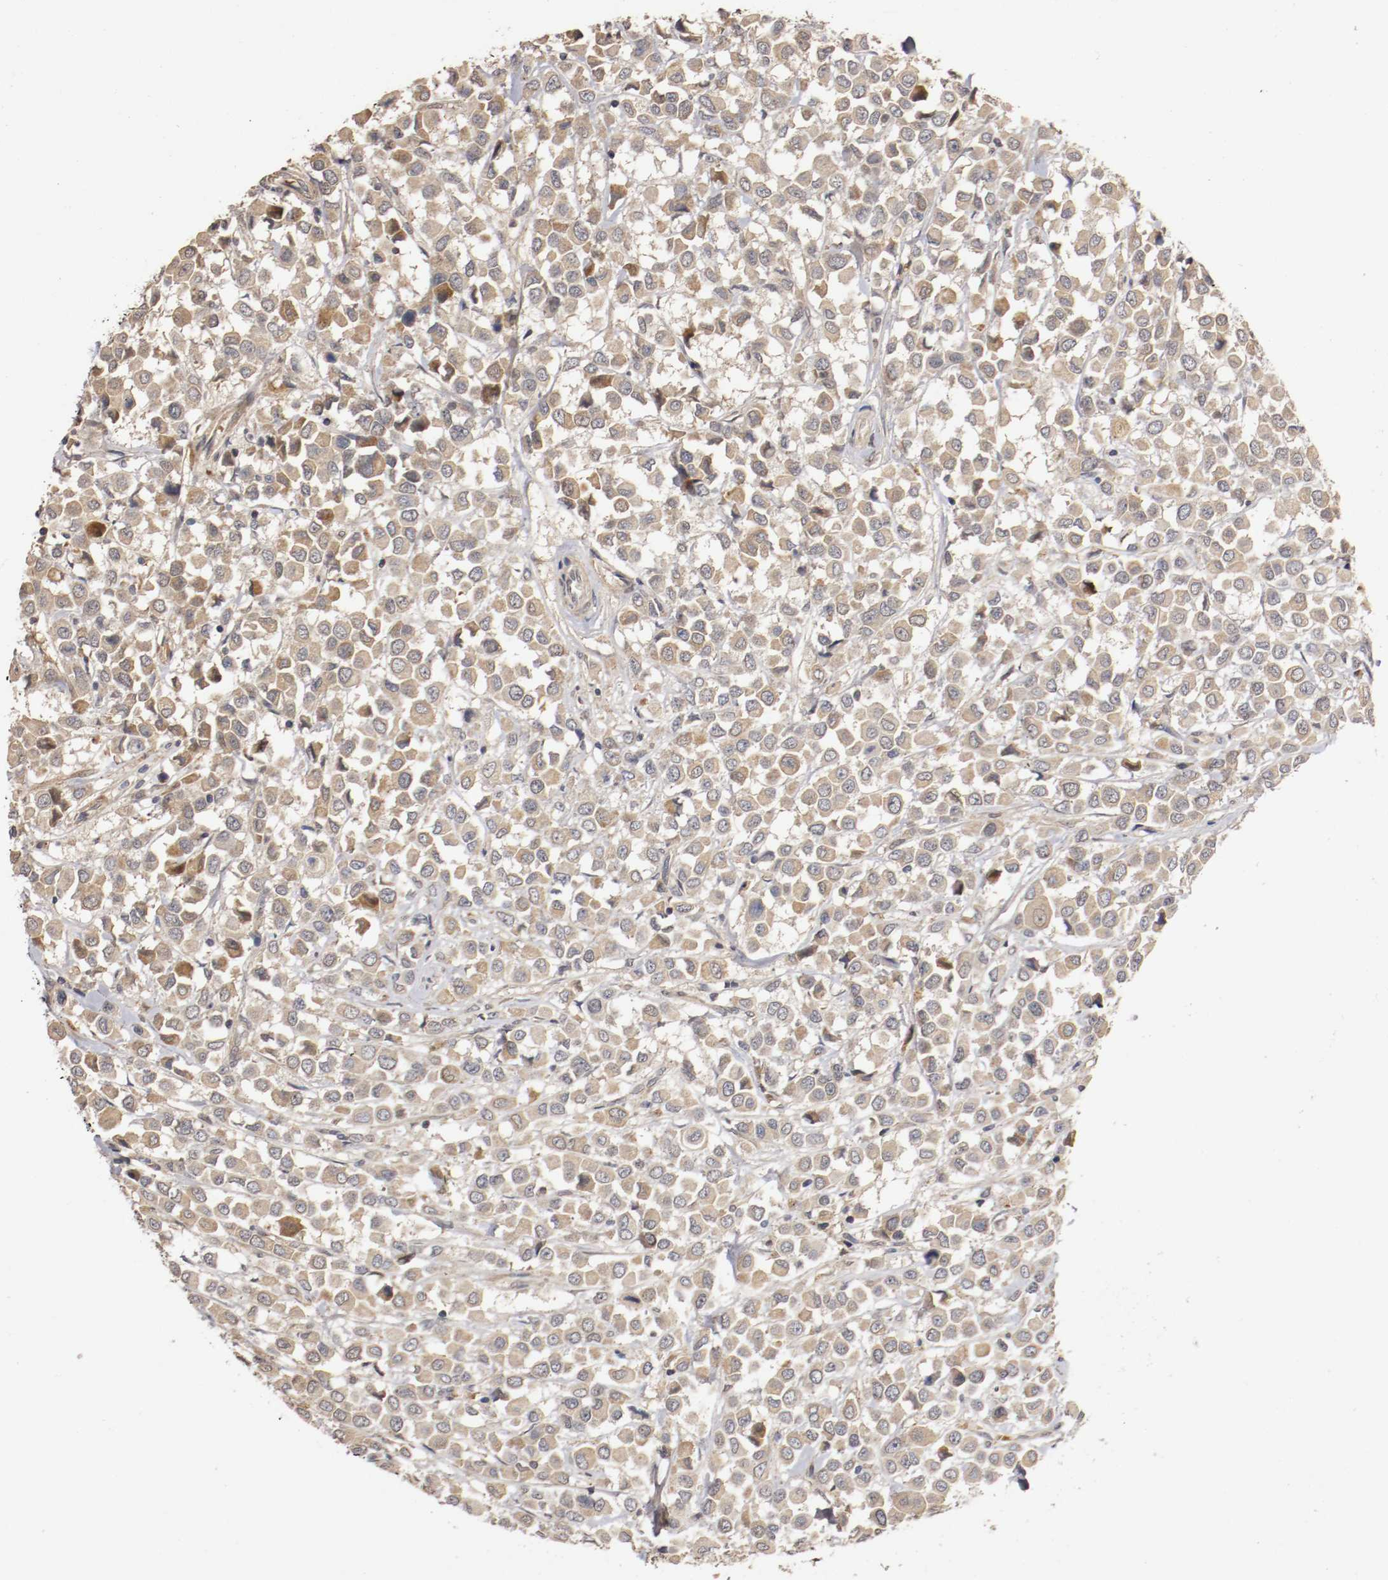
{"staining": {"intensity": "moderate", "quantity": ">75%", "location": "cytoplasmic/membranous"}, "tissue": "breast cancer", "cell_type": "Tumor cells", "image_type": "cancer", "snomed": [{"axis": "morphology", "description": "Duct carcinoma"}, {"axis": "topography", "description": "Breast"}], "caption": "Tumor cells exhibit medium levels of moderate cytoplasmic/membranous positivity in approximately >75% of cells in human breast cancer (intraductal carcinoma).", "gene": "TNFRSF1B", "patient": {"sex": "female", "age": 61}}